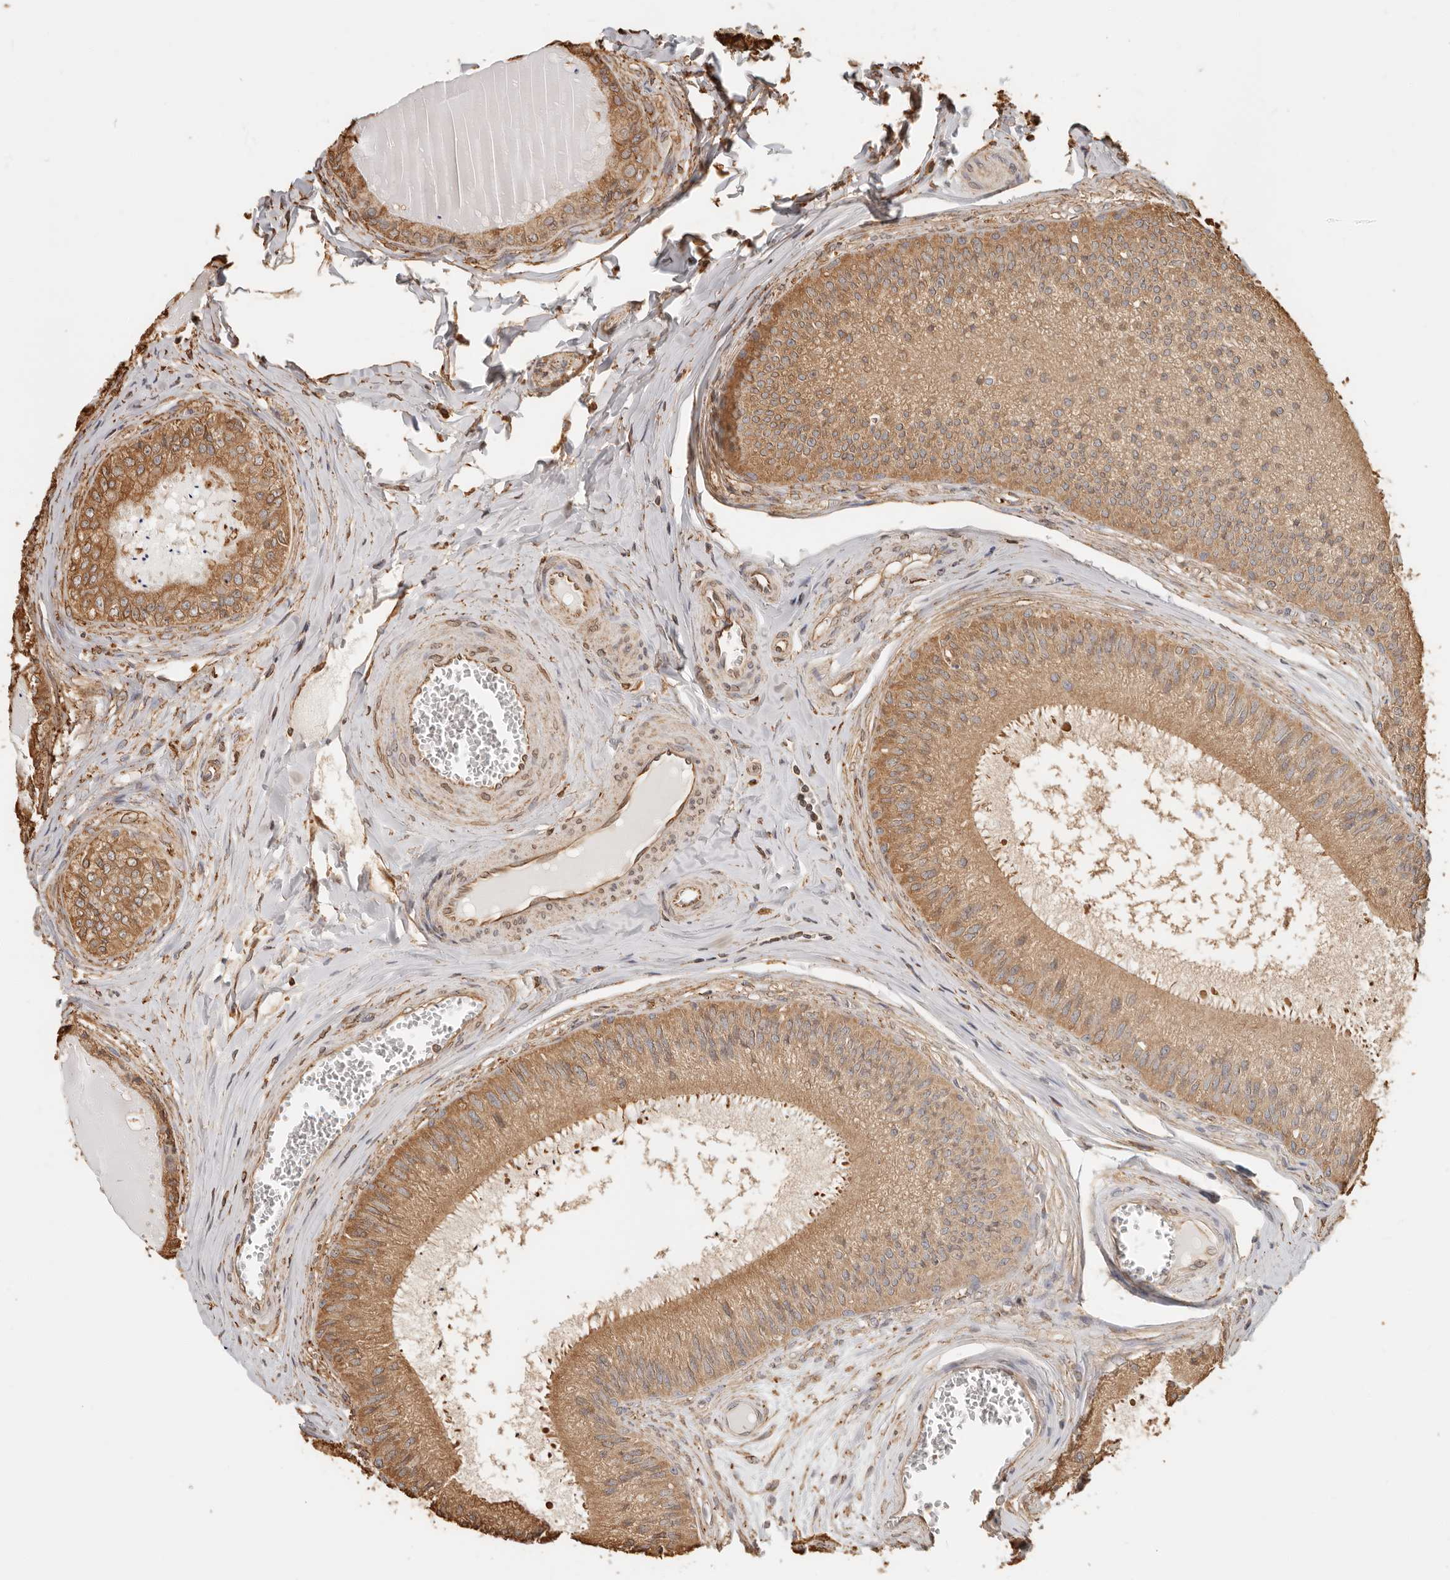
{"staining": {"intensity": "moderate", "quantity": ">75%", "location": "cytoplasmic/membranous"}, "tissue": "epididymis", "cell_type": "Glandular cells", "image_type": "normal", "snomed": [{"axis": "morphology", "description": "Normal tissue, NOS"}, {"axis": "topography", "description": "Epididymis"}], "caption": "Glandular cells demonstrate medium levels of moderate cytoplasmic/membranous expression in approximately >75% of cells in benign human epididymis.", "gene": "ARHGEF10L", "patient": {"sex": "male", "age": 31}}